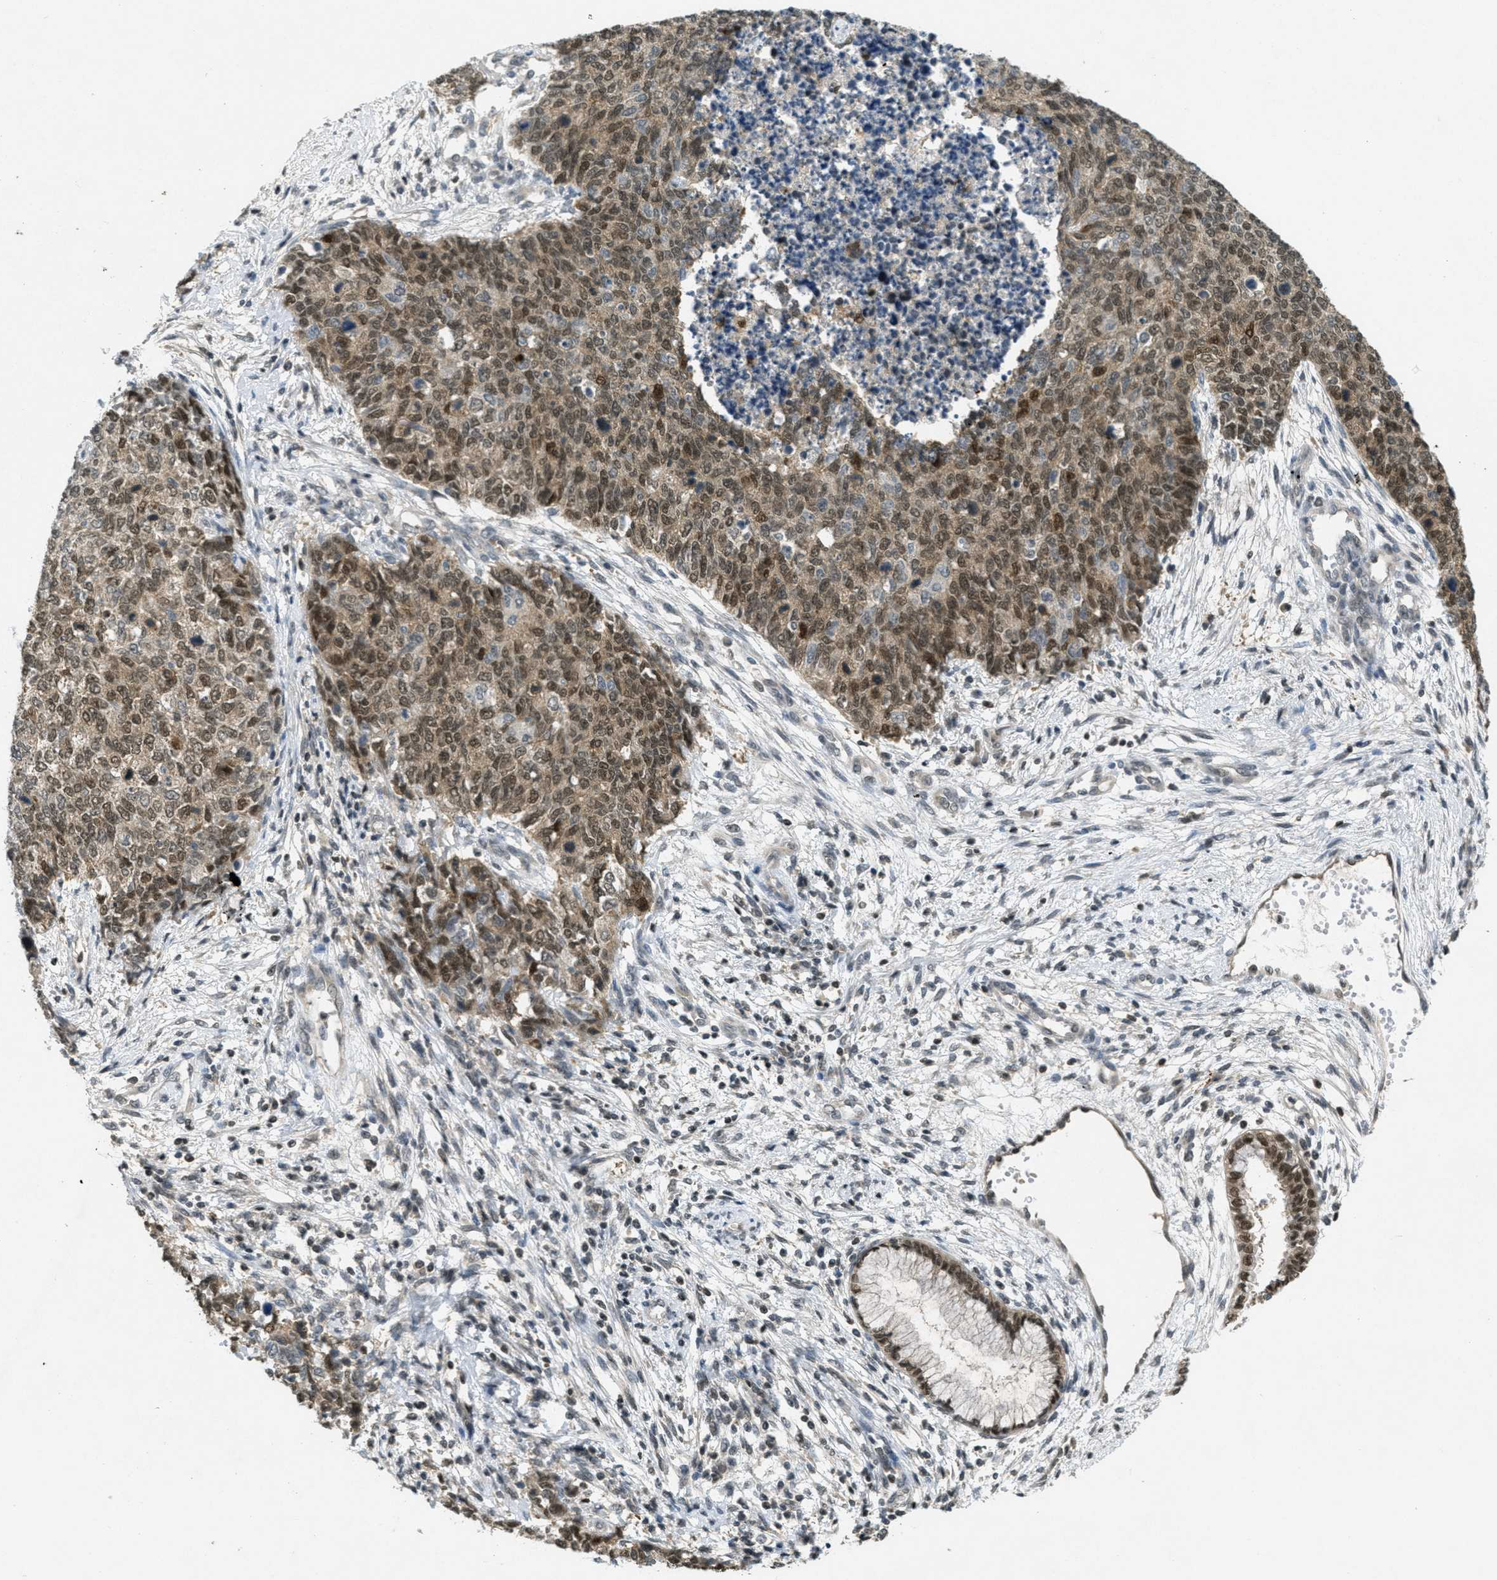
{"staining": {"intensity": "moderate", "quantity": ">75%", "location": "cytoplasmic/membranous,nuclear"}, "tissue": "cervical cancer", "cell_type": "Tumor cells", "image_type": "cancer", "snomed": [{"axis": "morphology", "description": "Squamous cell carcinoma, NOS"}, {"axis": "topography", "description": "Cervix"}], "caption": "Brown immunohistochemical staining in cervical cancer reveals moderate cytoplasmic/membranous and nuclear positivity in about >75% of tumor cells.", "gene": "DNAJB1", "patient": {"sex": "female", "age": 63}}